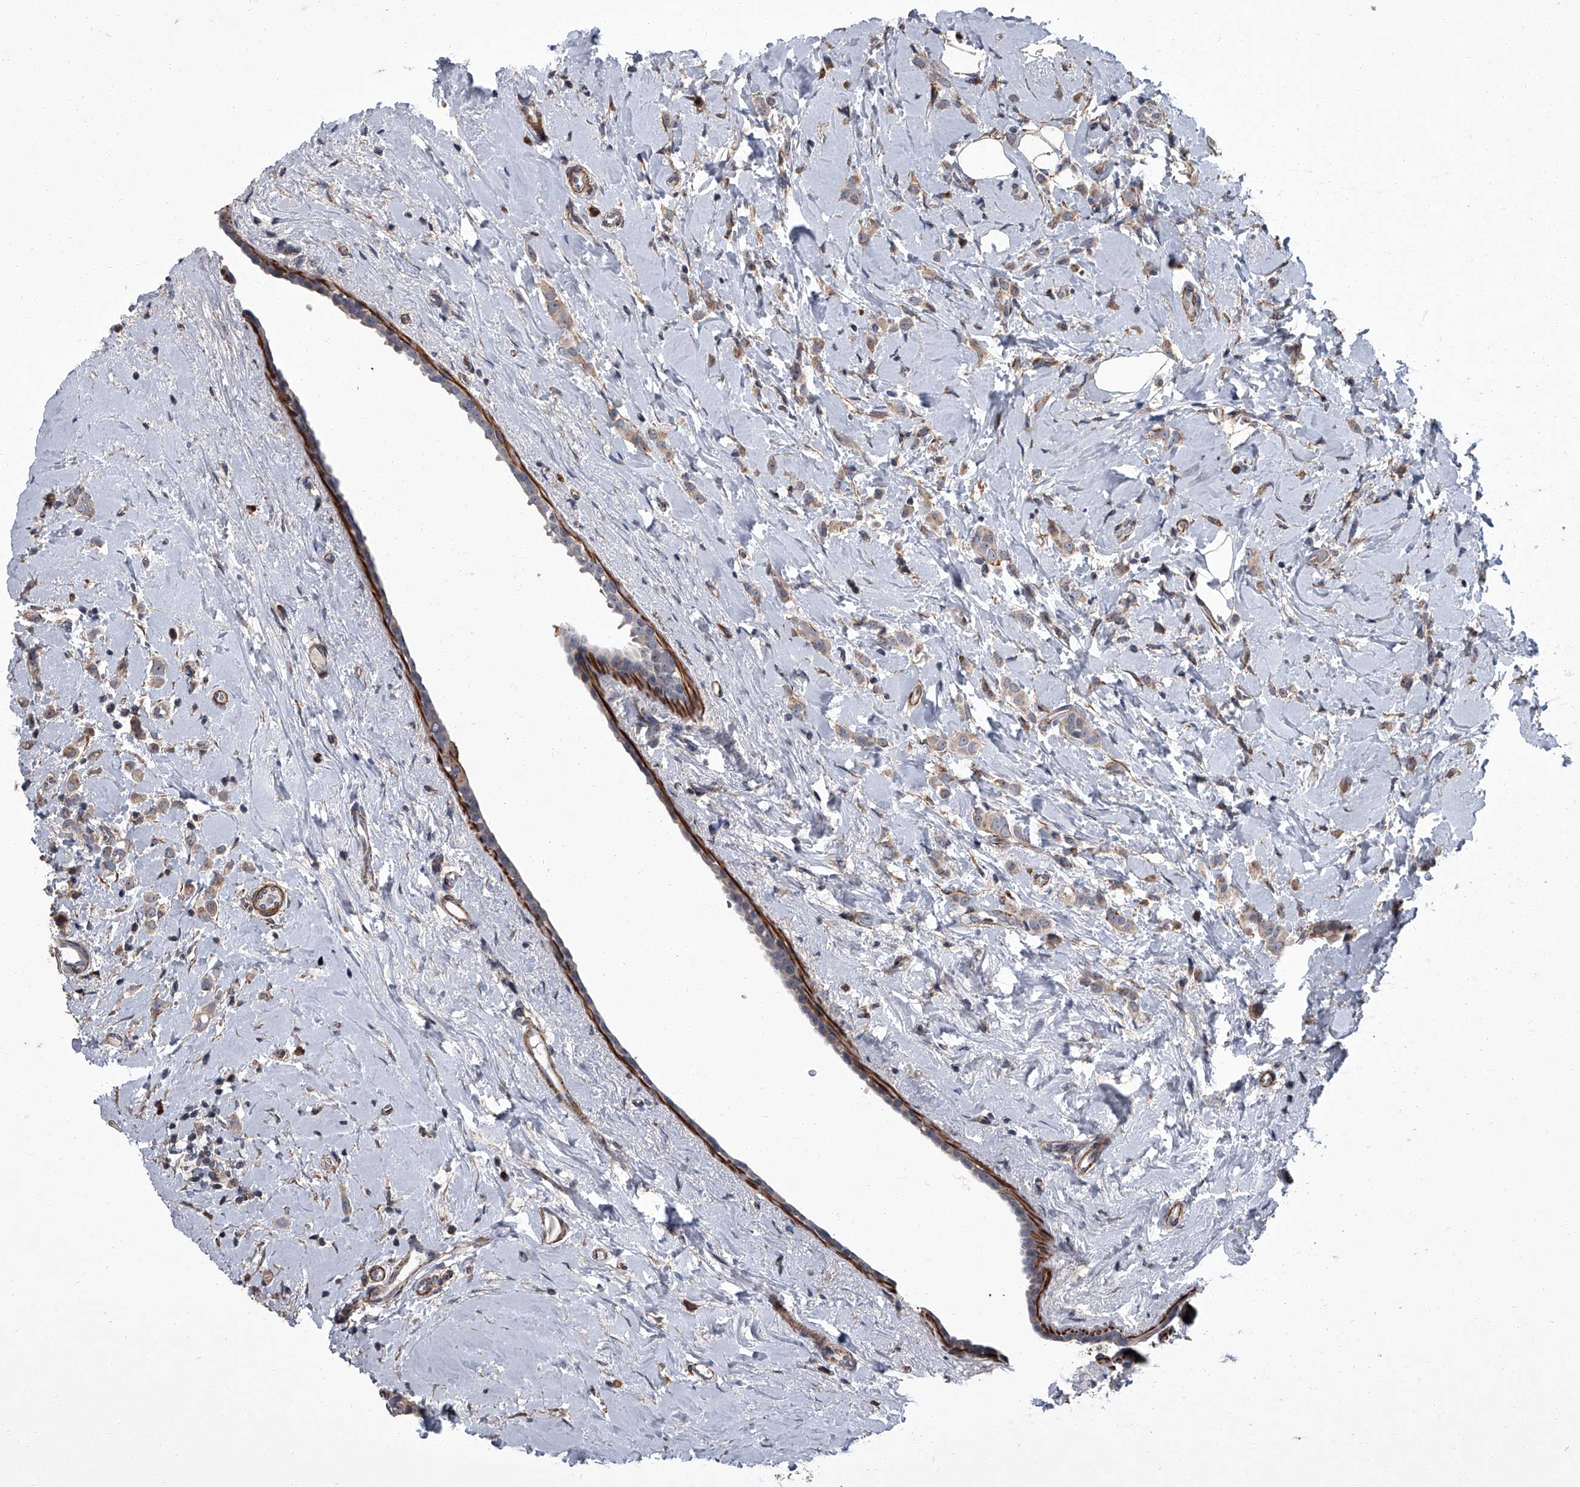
{"staining": {"intensity": "weak", "quantity": ">75%", "location": "cytoplasmic/membranous"}, "tissue": "breast cancer", "cell_type": "Tumor cells", "image_type": "cancer", "snomed": [{"axis": "morphology", "description": "Lobular carcinoma"}, {"axis": "topography", "description": "Breast"}], "caption": "IHC (DAB (3,3'-diaminobenzidine)) staining of lobular carcinoma (breast) reveals weak cytoplasmic/membranous protein positivity in about >75% of tumor cells. Using DAB (3,3'-diaminobenzidine) (brown) and hematoxylin (blue) stains, captured at high magnification using brightfield microscopy.", "gene": "SIRT4", "patient": {"sex": "female", "age": 47}}